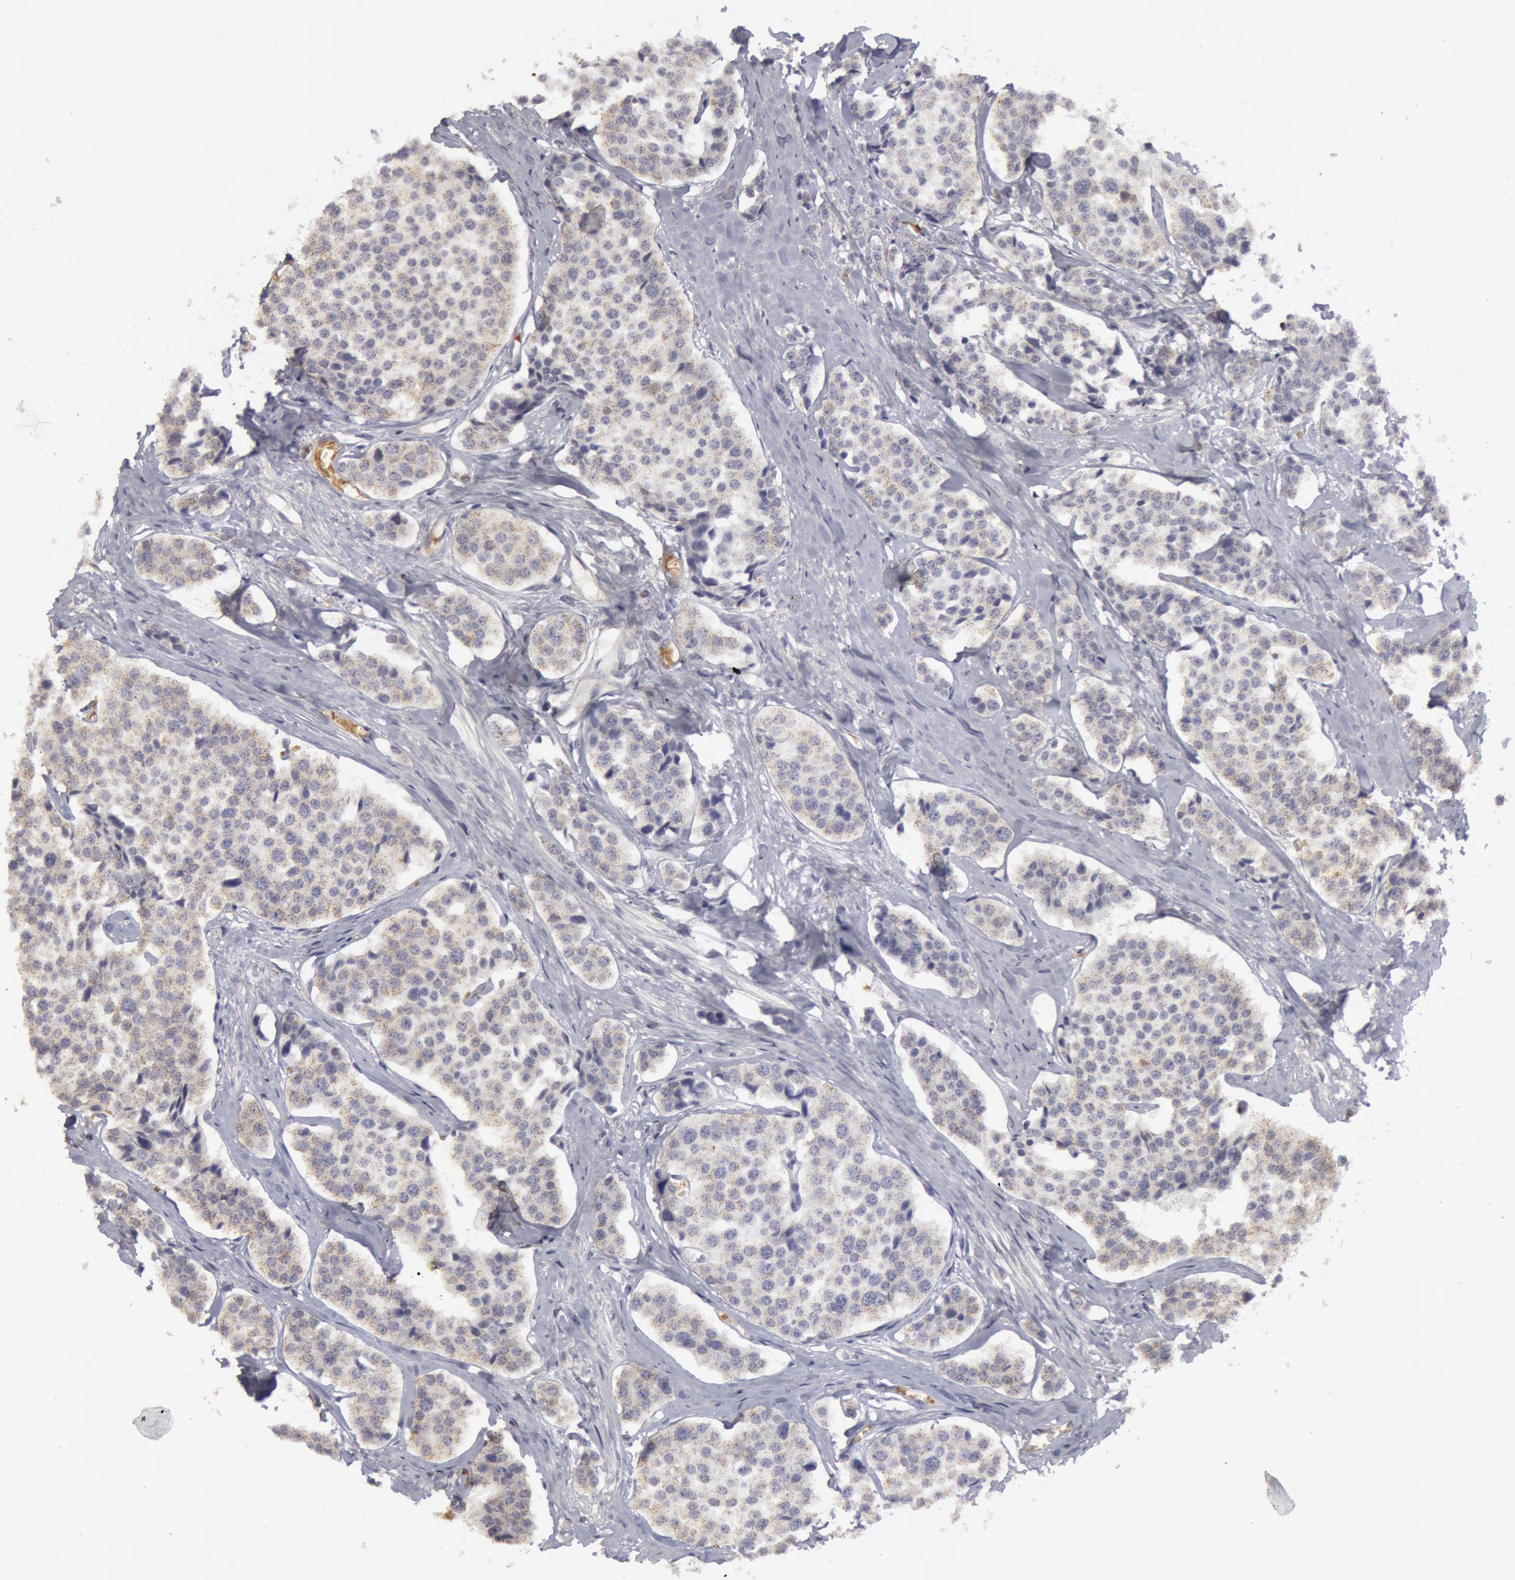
{"staining": {"intensity": "weak", "quantity": ">75%", "location": "cytoplasmic/membranous"}, "tissue": "carcinoid", "cell_type": "Tumor cells", "image_type": "cancer", "snomed": [{"axis": "morphology", "description": "Carcinoid, malignant, NOS"}, {"axis": "topography", "description": "Small intestine"}], "caption": "Human carcinoid stained with a protein marker displays weak staining in tumor cells.", "gene": "CAT", "patient": {"sex": "male", "age": 60}}